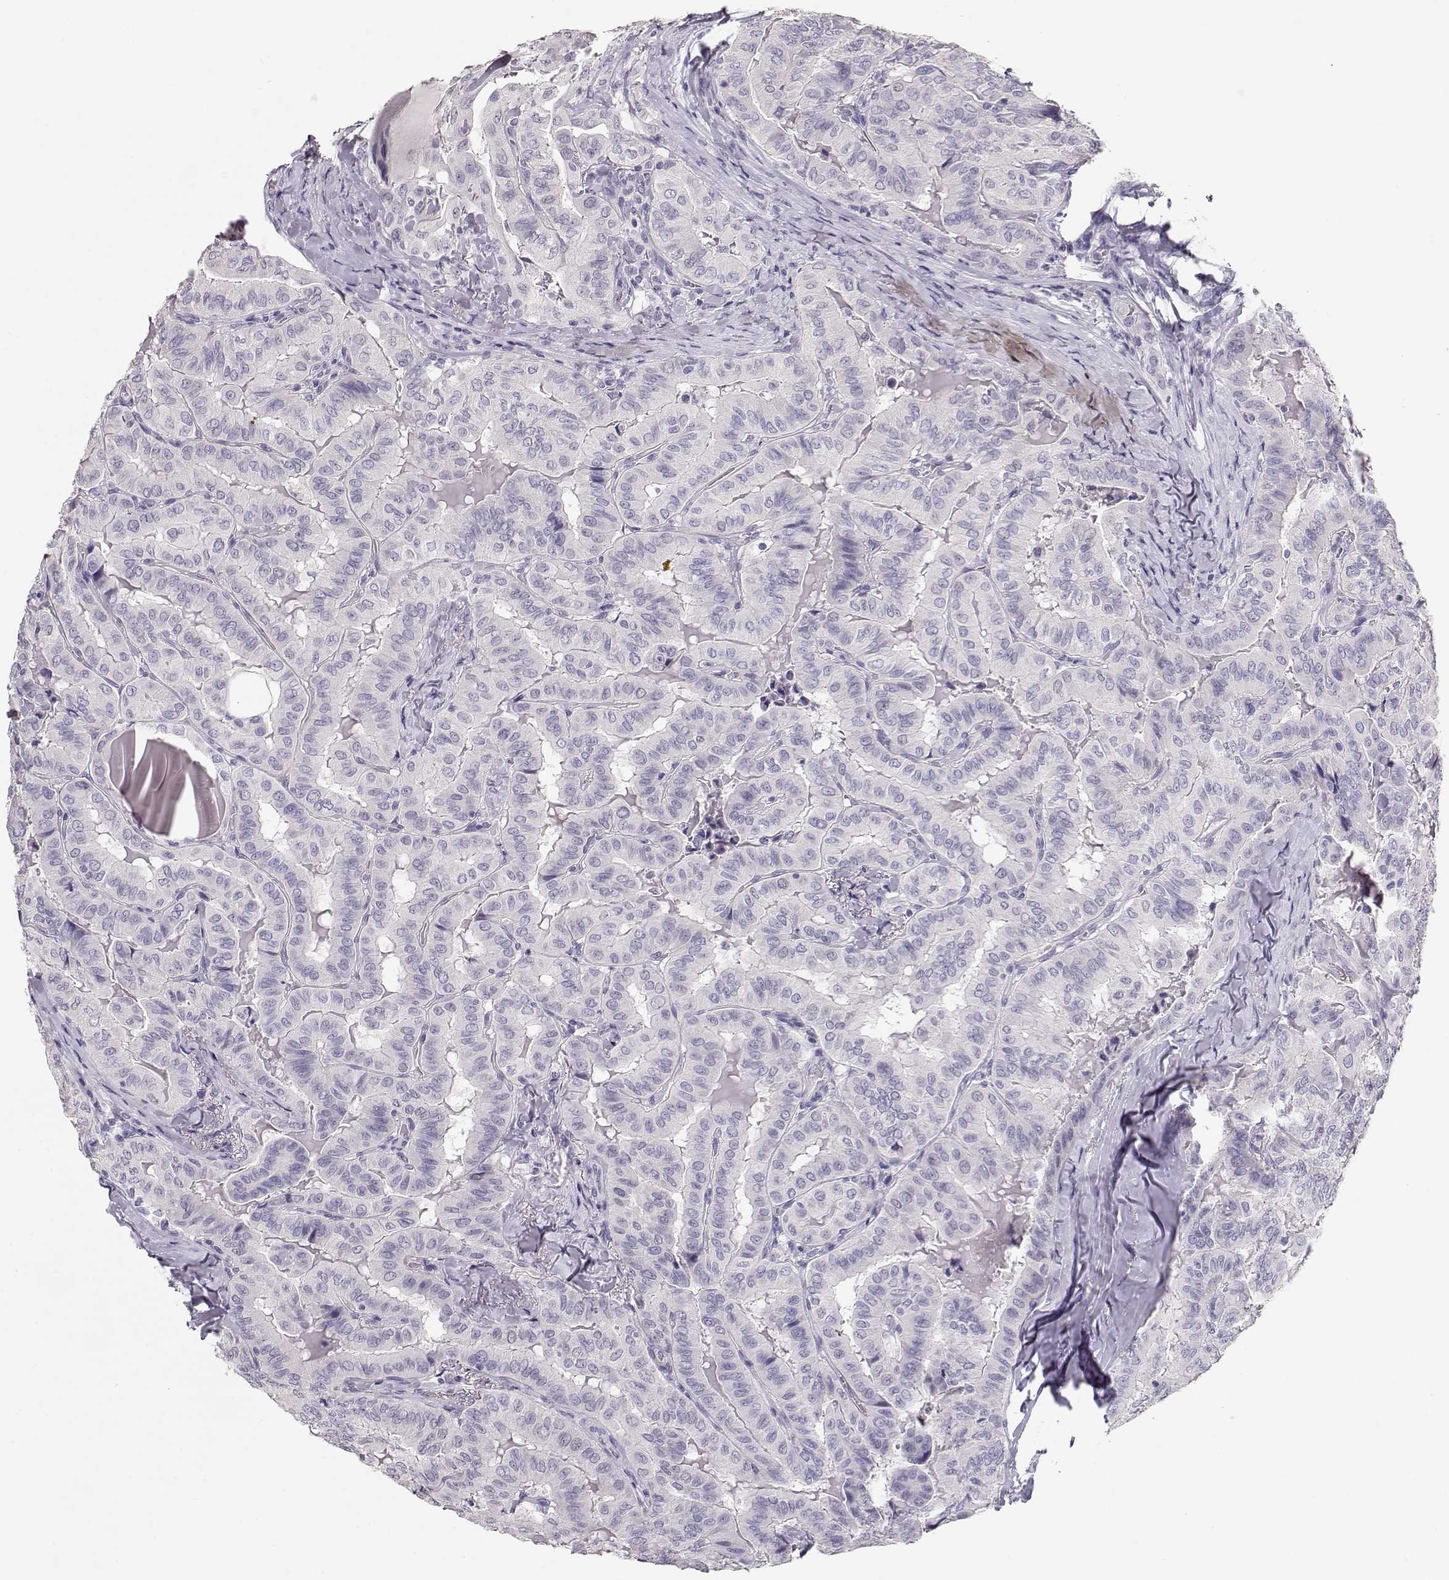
{"staining": {"intensity": "negative", "quantity": "none", "location": "none"}, "tissue": "thyroid cancer", "cell_type": "Tumor cells", "image_type": "cancer", "snomed": [{"axis": "morphology", "description": "Papillary adenocarcinoma, NOS"}, {"axis": "topography", "description": "Thyroid gland"}], "caption": "The immunohistochemistry image has no significant positivity in tumor cells of thyroid cancer (papillary adenocarcinoma) tissue.", "gene": "MAGEC1", "patient": {"sex": "female", "age": 68}}